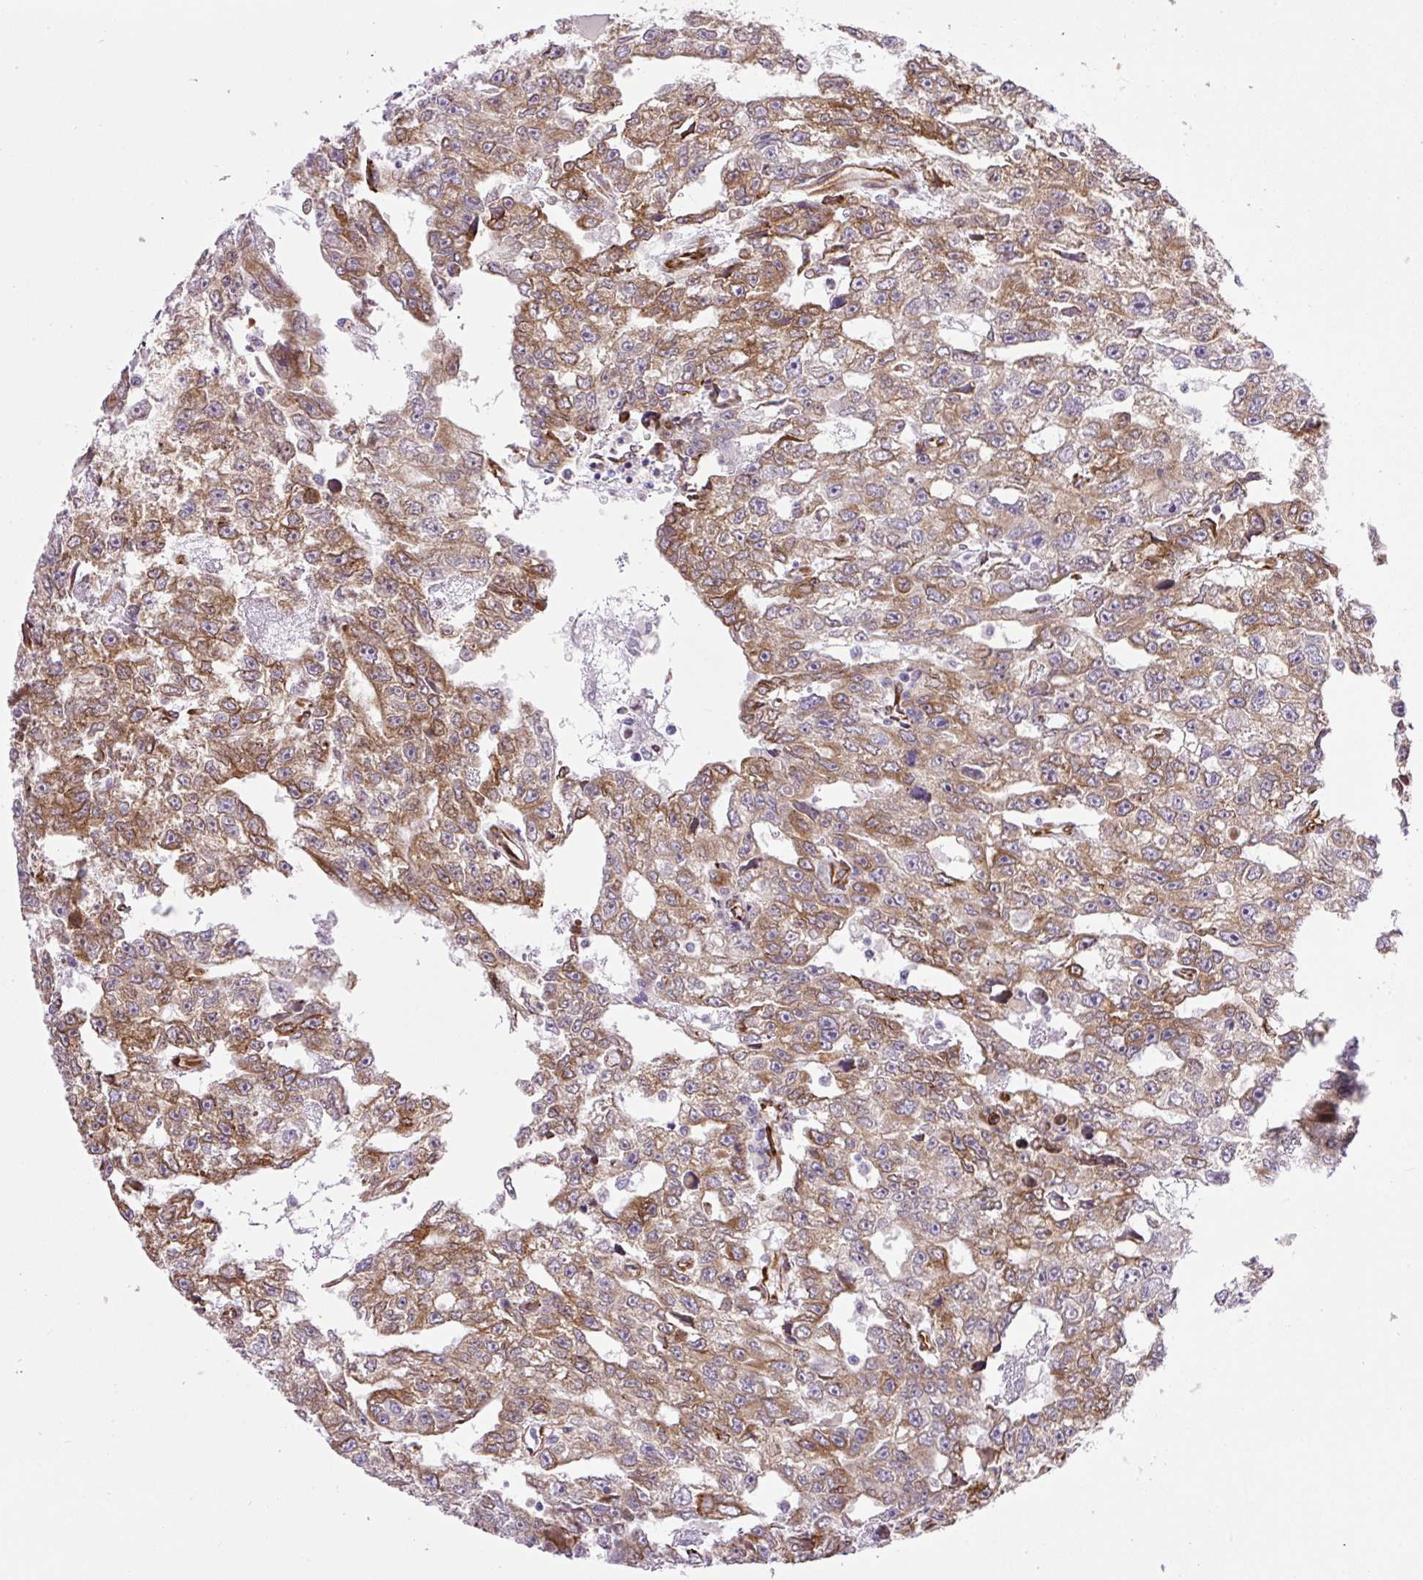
{"staining": {"intensity": "moderate", "quantity": ">75%", "location": "cytoplasmic/membranous"}, "tissue": "testis cancer", "cell_type": "Tumor cells", "image_type": "cancer", "snomed": [{"axis": "morphology", "description": "Carcinoma, Embryonal, NOS"}, {"axis": "topography", "description": "Testis"}], "caption": "This is a histology image of IHC staining of testis embryonal carcinoma, which shows moderate expression in the cytoplasmic/membranous of tumor cells.", "gene": "RAB30", "patient": {"sex": "male", "age": 20}}